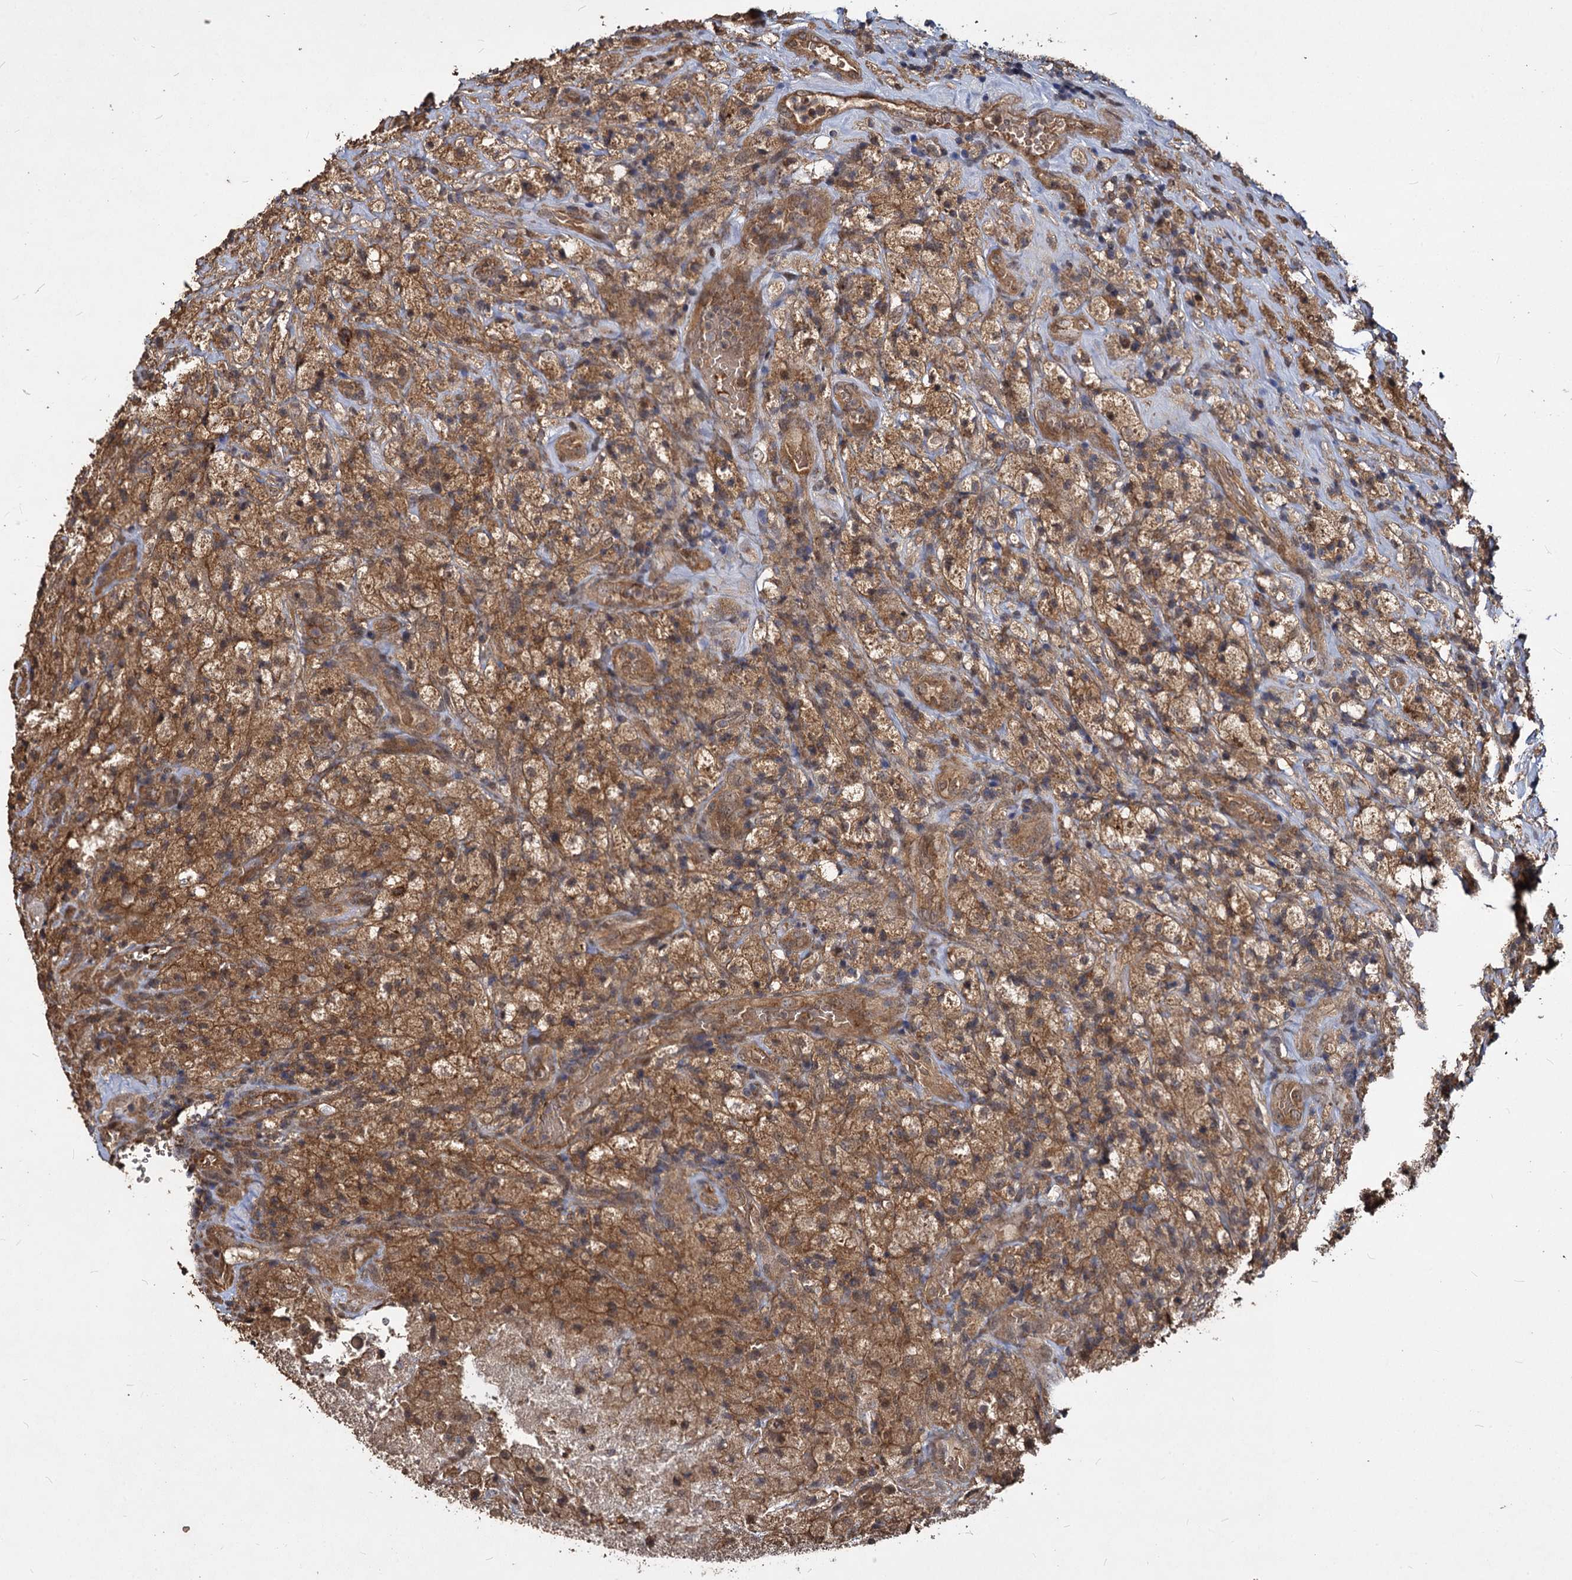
{"staining": {"intensity": "moderate", "quantity": ">75%", "location": "cytoplasmic/membranous"}, "tissue": "glioma", "cell_type": "Tumor cells", "image_type": "cancer", "snomed": [{"axis": "morphology", "description": "Glioma, malignant, High grade"}, {"axis": "topography", "description": "Brain"}], "caption": "Moderate cytoplasmic/membranous expression is present in approximately >75% of tumor cells in high-grade glioma (malignant).", "gene": "VPS51", "patient": {"sex": "male", "age": 69}}